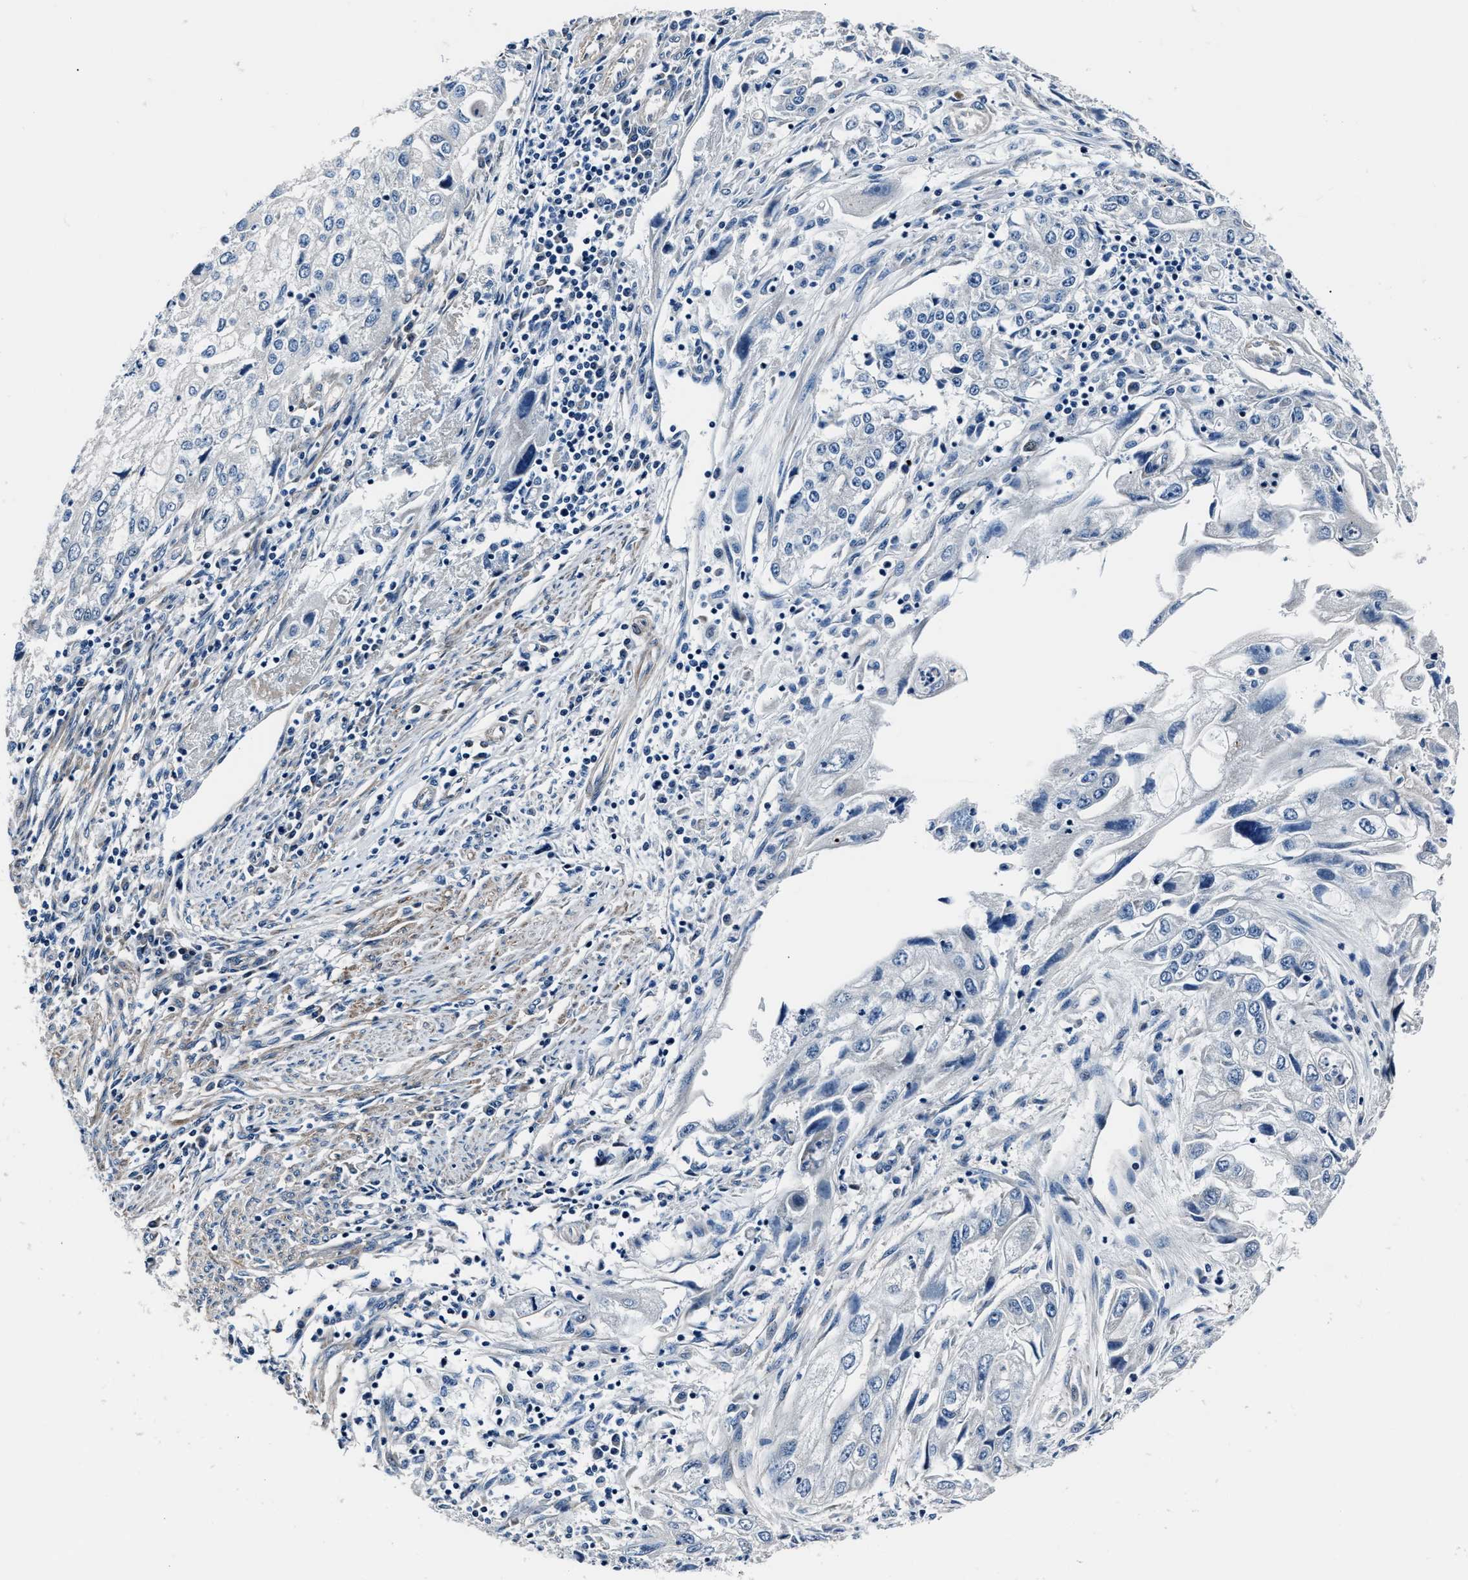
{"staining": {"intensity": "negative", "quantity": "none", "location": "none"}, "tissue": "endometrial cancer", "cell_type": "Tumor cells", "image_type": "cancer", "snomed": [{"axis": "morphology", "description": "Adenocarcinoma, NOS"}, {"axis": "topography", "description": "Endometrium"}], "caption": "The image displays no significant staining in tumor cells of endometrial adenocarcinoma.", "gene": "MPDZ", "patient": {"sex": "female", "age": 49}}